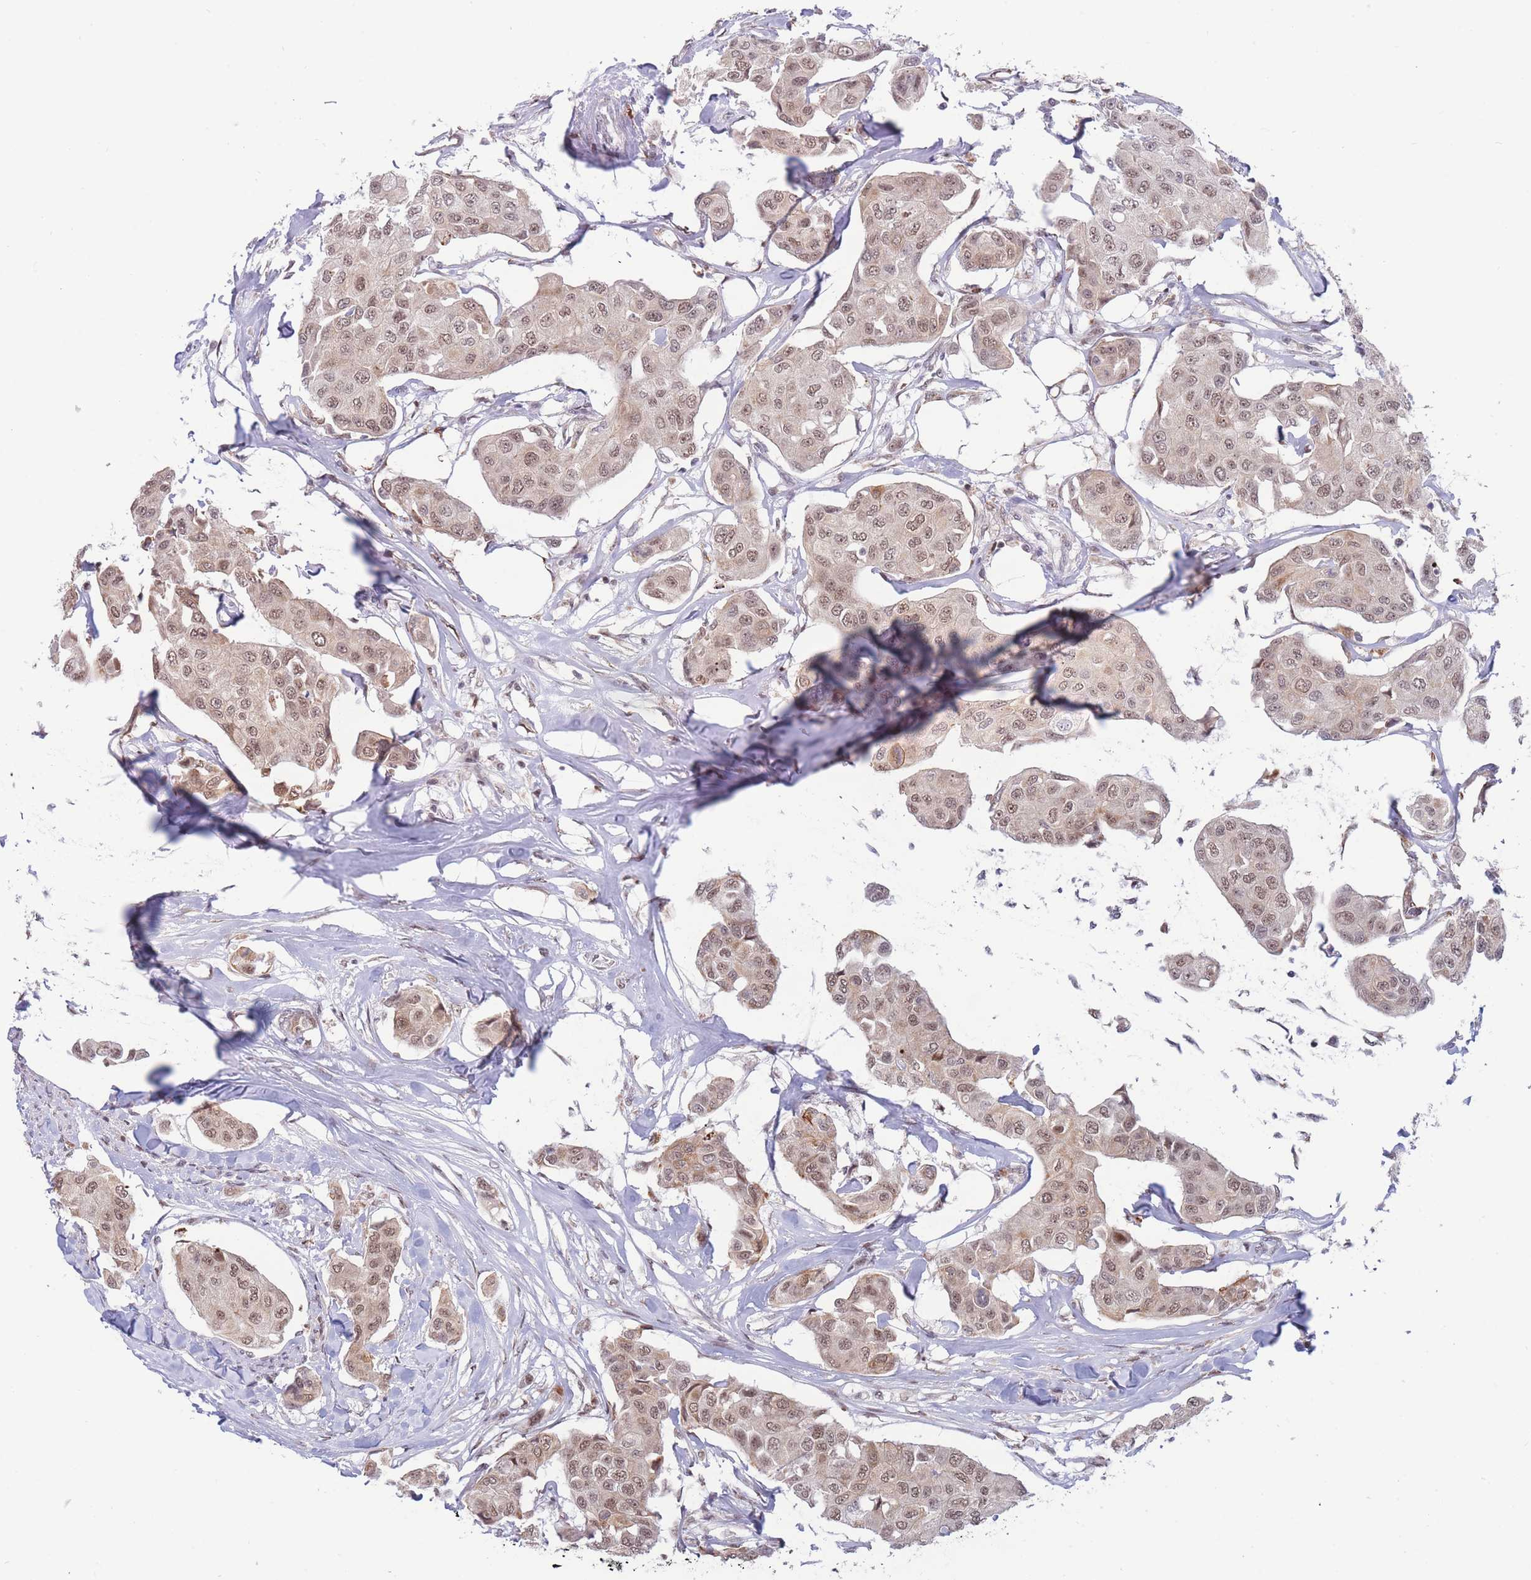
{"staining": {"intensity": "moderate", "quantity": ">75%", "location": "nuclear"}, "tissue": "breast cancer", "cell_type": "Tumor cells", "image_type": "cancer", "snomed": [{"axis": "morphology", "description": "Duct carcinoma"}, {"axis": "topography", "description": "Breast"}, {"axis": "topography", "description": "Lymph node"}], "caption": "High-magnification brightfield microscopy of breast cancer stained with DAB (brown) and counterstained with hematoxylin (blue). tumor cells exhibit moderate nuclear positivity is appreciated in about>75% of cells.", "gene": "TARBP2", "patient": {"sex": "female", "age": 80}}